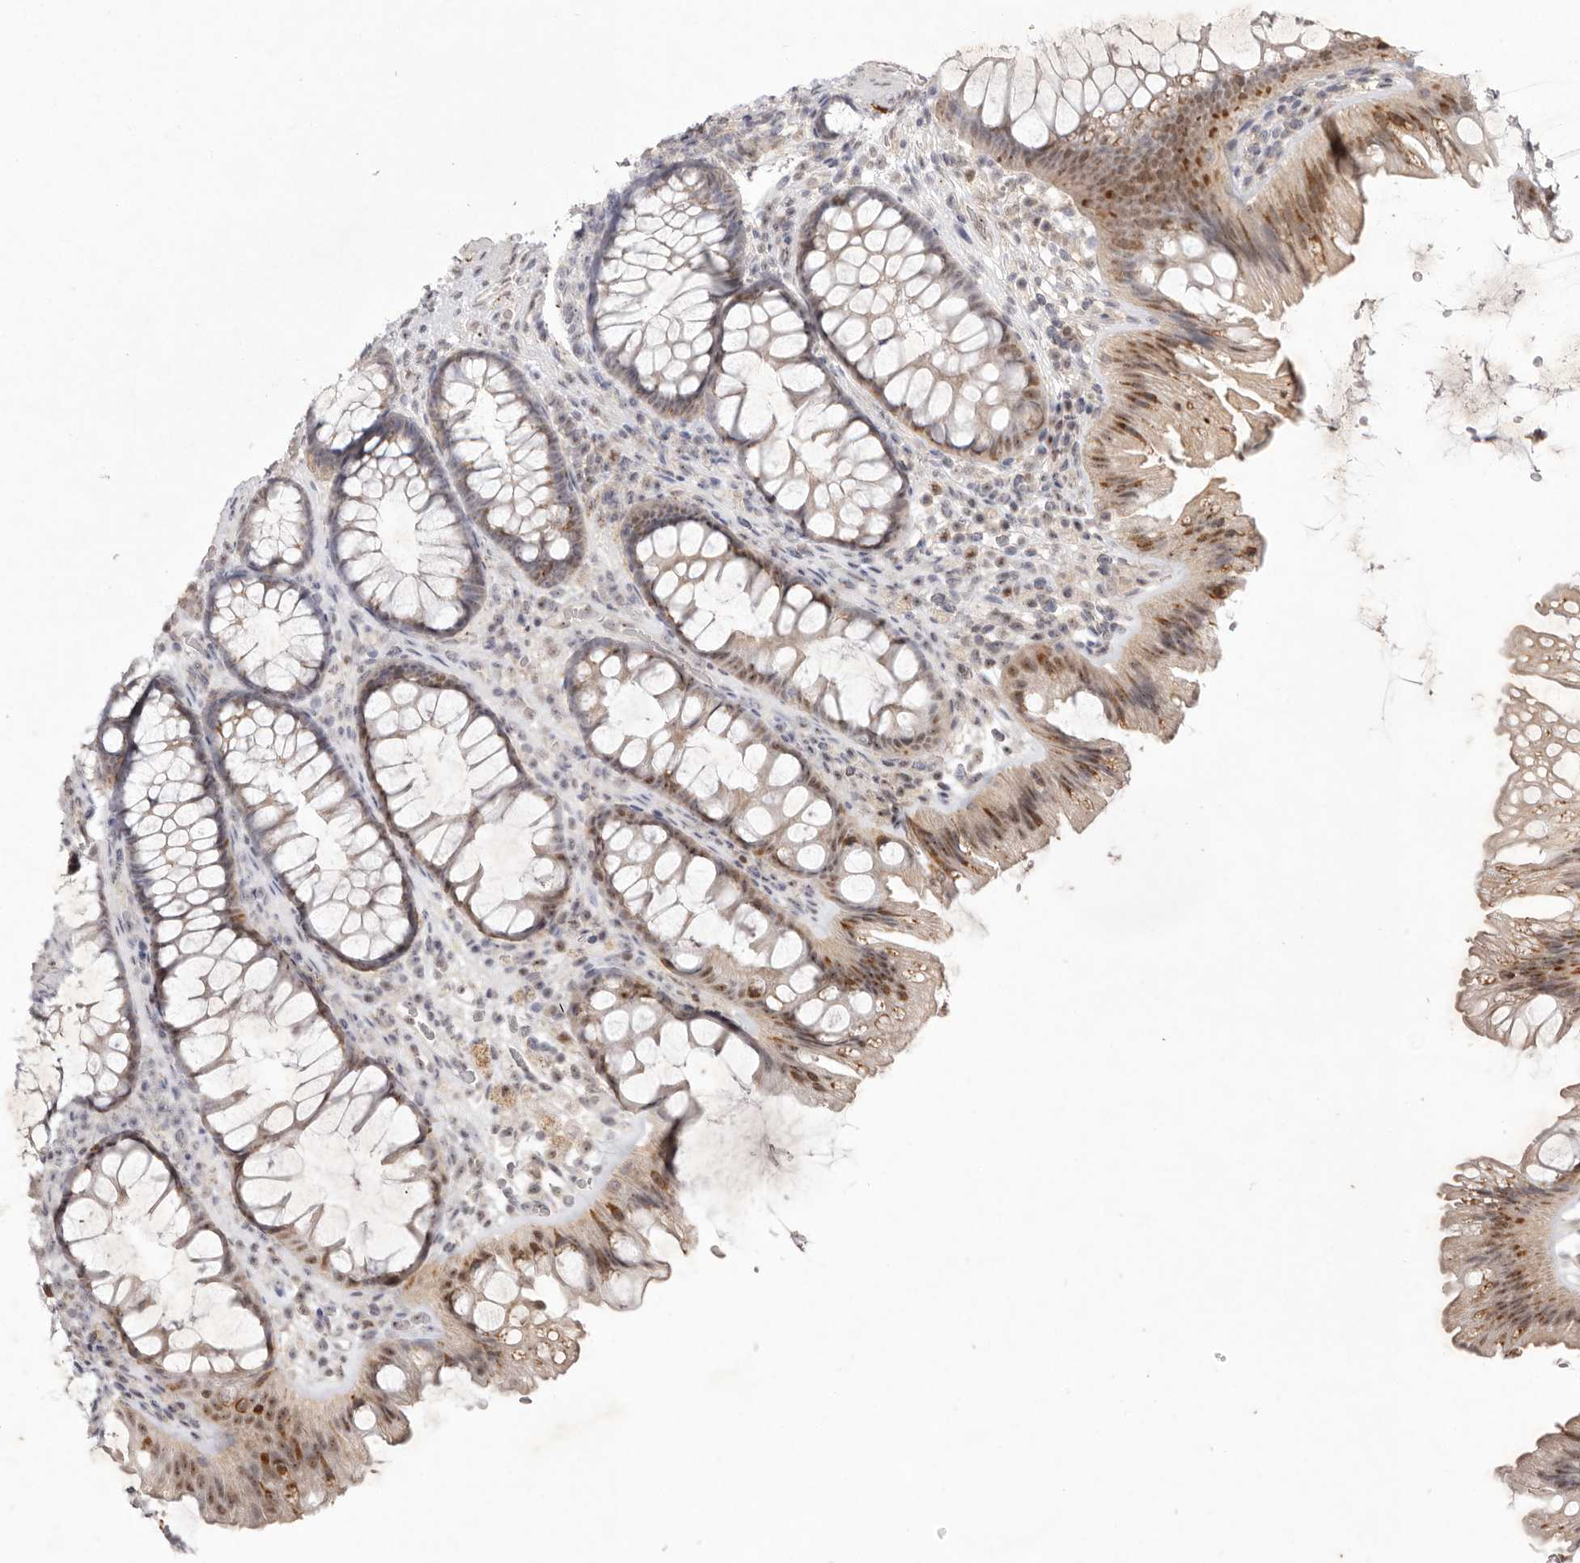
{"staining": {"intensity": "negative", "quantity": "none", "location": "none"}, "tissue": "colon", "cell_type": "Endothelial cells", "image_type": "normal", "snomed": [{"axis": "morphology", "description": "Normal tissue, NOS"}, {"axis": "topography", "description": "Colon"}], "caption": "Immunohistochemical staining of benign human colon shows no significant positivity in endothelial cells.", "gene": "TADA1", "patient": {"sex": "female", "age": 62}}